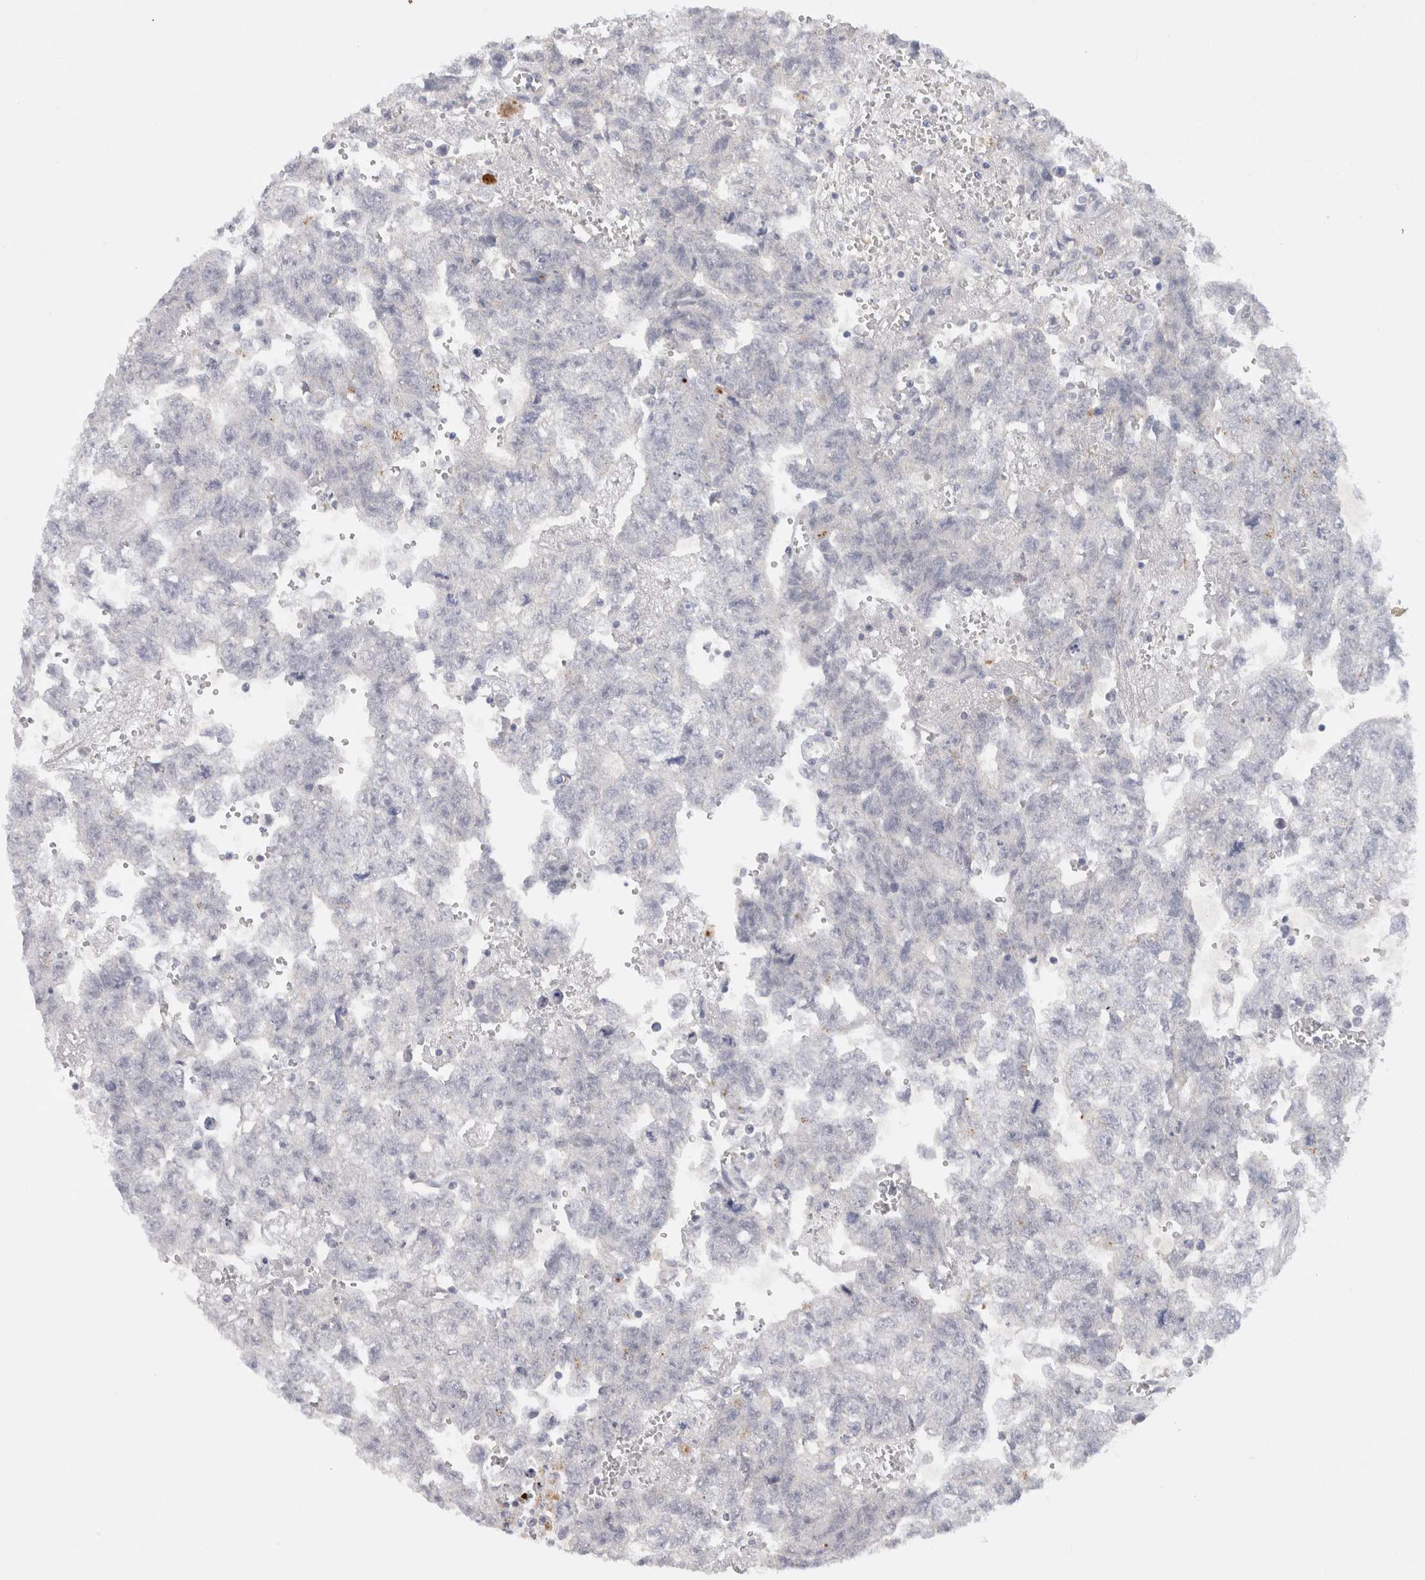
{"staining": {"intensity": "negative", "quantity": "none", "location": "none"}, "tissue": "testis cancer", "cell_type": "Tumor cells", "image_type": "cancer", "snomed": [{"axis": "morphology", "description": "Seminoma, NOS"}, {"axis": "morphology", "description": "Carcinoma, Embryonal, NOS"}, {"axis": "topography", "description": "Testis"}], "caption": "Micrograph shows no significant protein positivity in tumor cells of testis cancer.", "gene": "CHRM4", "patient": {"sex": "male", "age": 38}}